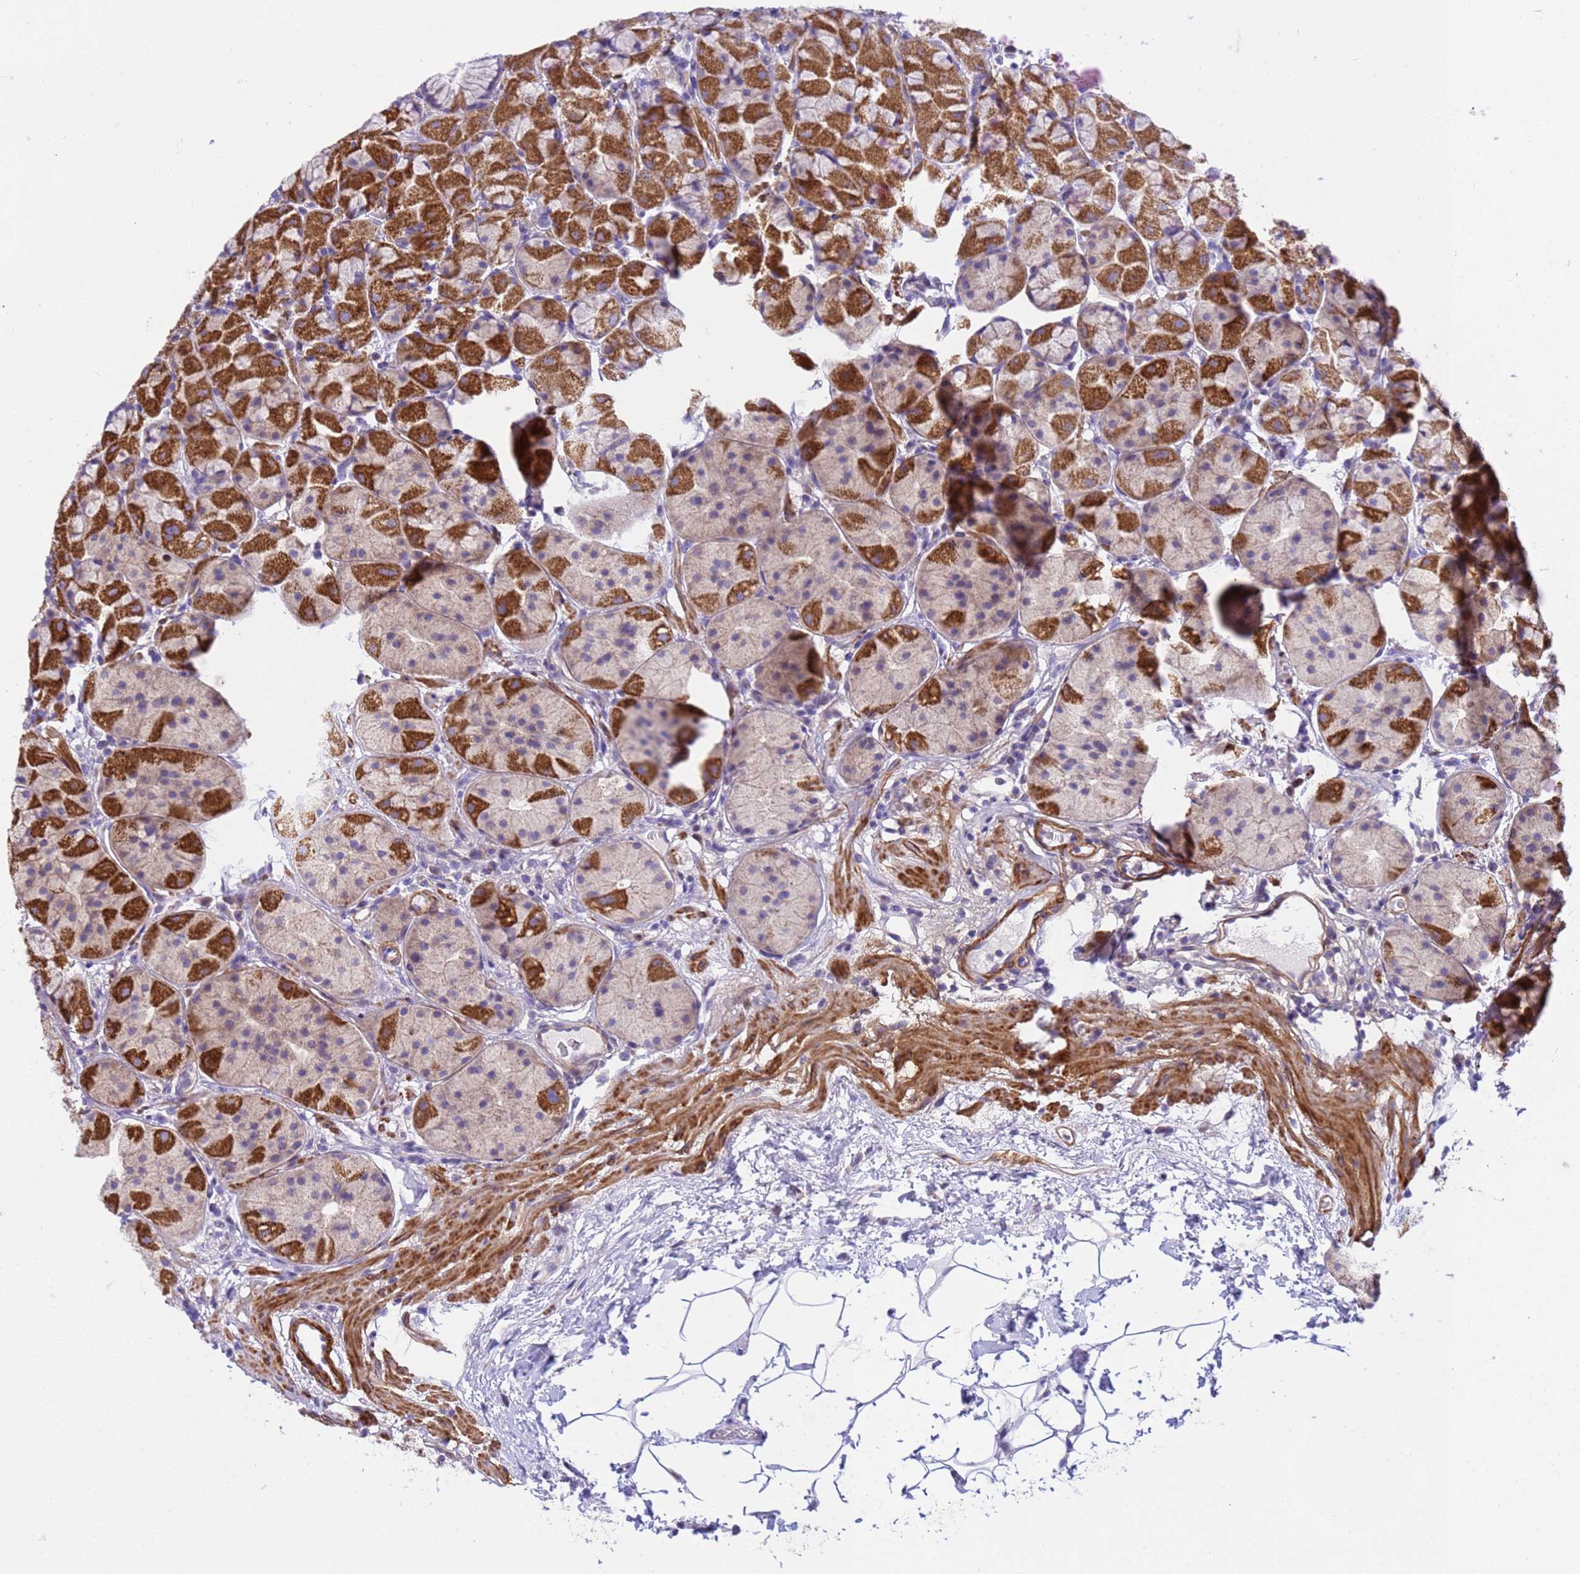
{"staining": {"intensity": "strong", "quantity": "25%-75%", "location": "cytoplasmic/membranous"}, "tissue": "stomach", "cell_type": "Glandular cells", "image_type": "normal", "snomed": [{"axis": "morphology", "description": "Normal tissue, NOS"}, {"axis": "topography", "description": "Stomach"}], "caption": "Immunohistochemical staining of unremarkable human stomach displays strong cytoplasmic/membranous protein staining in approximately 25%-75% of glandular cells. The protein is stained brown, and the nuclei are stained in blue (DAB IHC with brightfield microscopy, high magnification).", "gene": "P2RX7", "patient": {"sex": "male", "age": 57}}